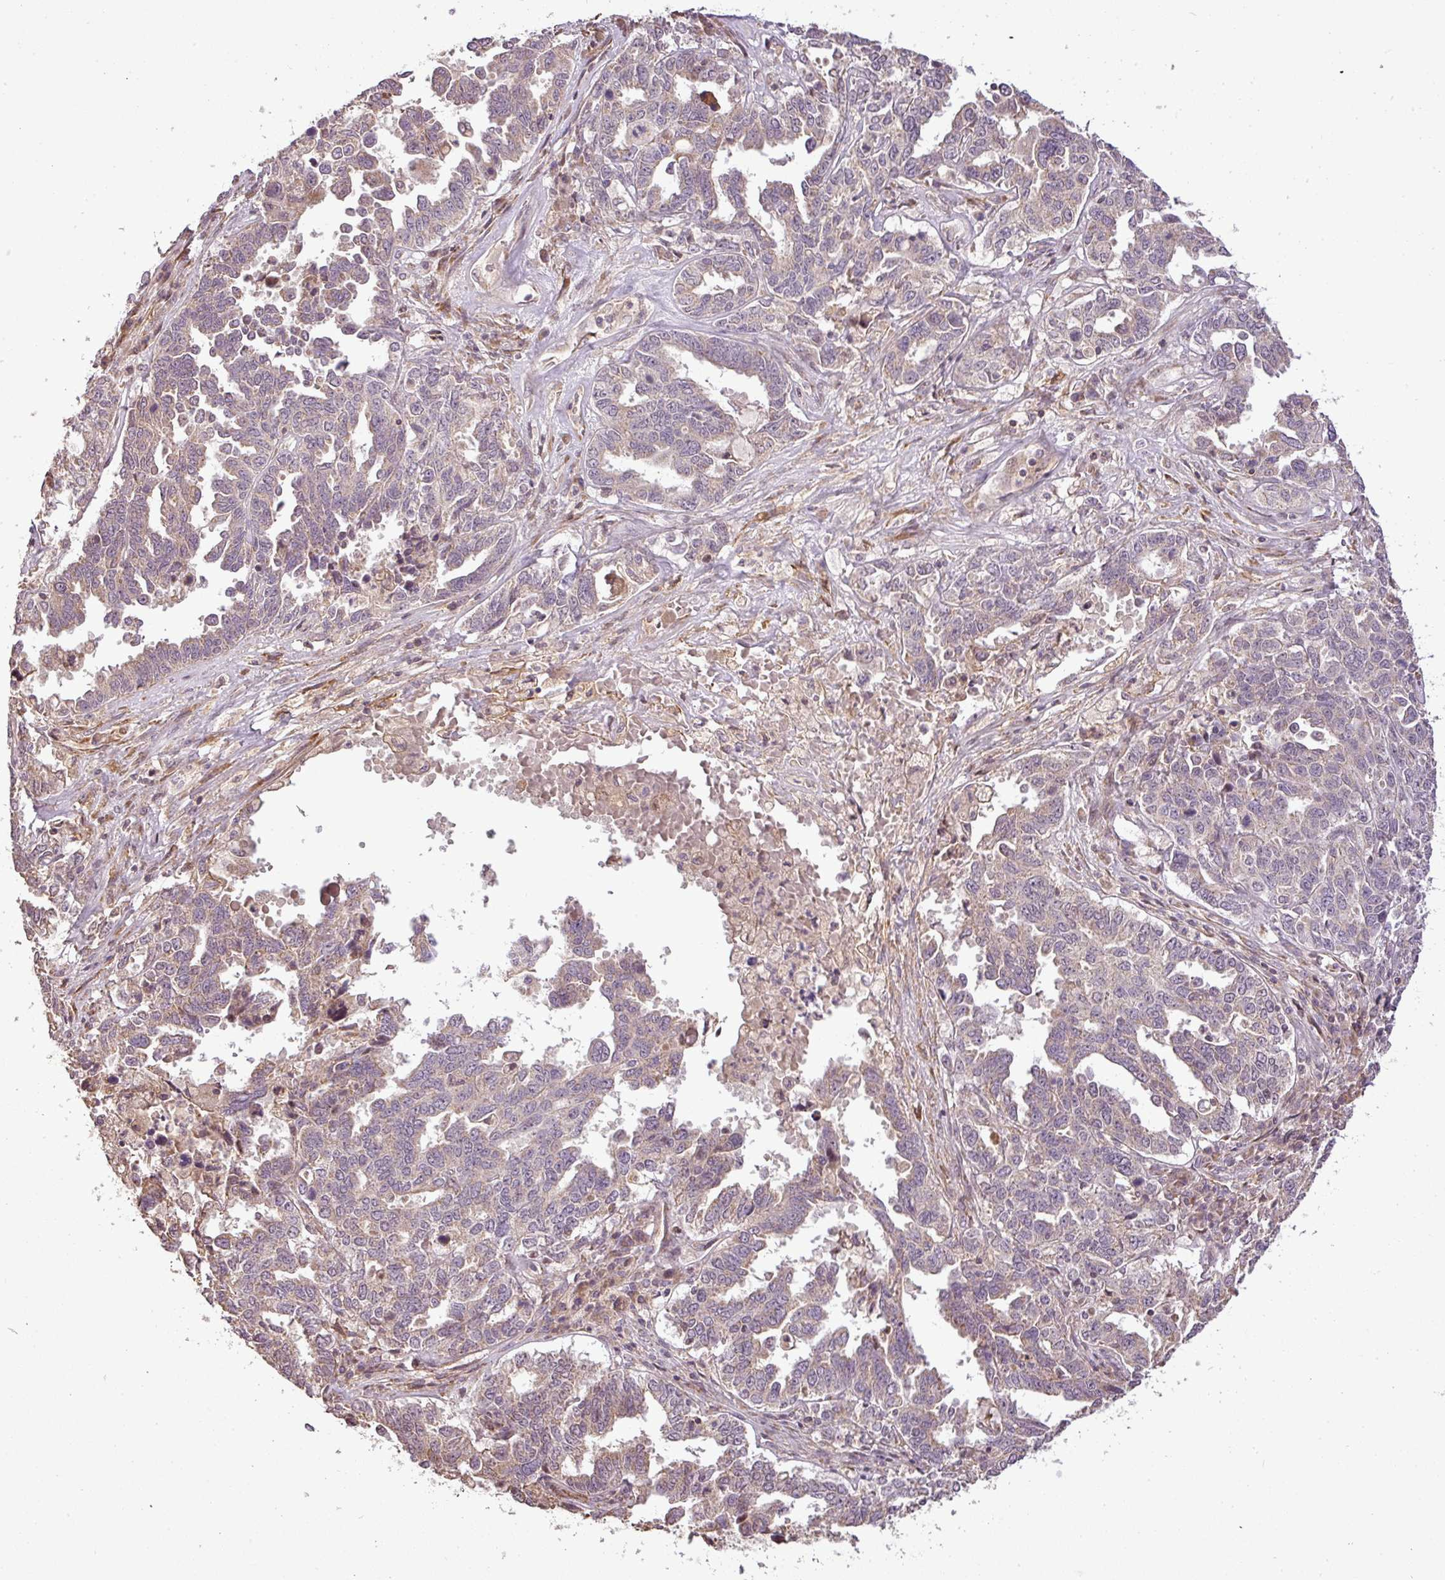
{"staining": {"intensity": "weak", "quantity": "<25%", "location": "cytoplasmic/membranous"}, "tissue": "ovarian cancer", "cell_type": "Tumor cells", "image_type": "cancer", "snomed": [{"axis": "morphology", "description": "Carcinoma, endometroid"}, {"axis": "topography", "description": "Ovary"}], "caption": "This is a histopathology image of immunohistochemistry staining of ovarian endometroid carcinoma, which shows no staining in tumor cells.", "gene": "FAIM", "patient": {"sex": "female", "age": 62}}